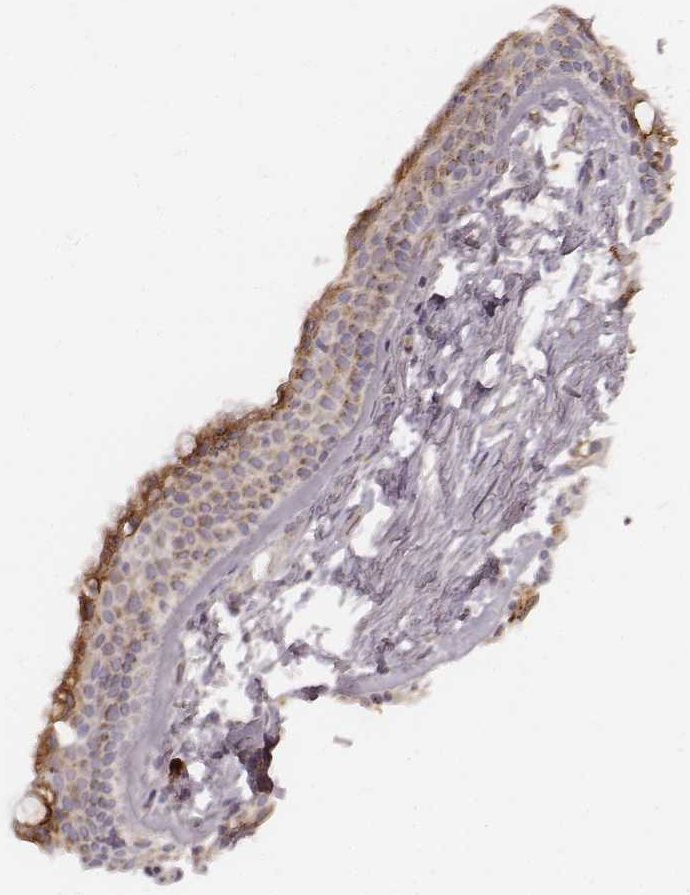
{"staining": {"intensity": "weak", "quantity": "<25%", "location": "cytoplasmic/membranous"}, "tissue": "adipose tissue", "cell_type": "Adipocytes", "image_type": "normal", "snomed": [{"axis": "morphology", "description": "Normal tissue, NOS"}, {"axis": "topography", "description": "Cartilage tissue"}, {"axis": "topography", "description": "Bronchus"}], "caption": "This is a photomicrograph of immunohistochemistry staining of normal adipose tissue, which shows no staining in adipocytes.", "gene": "GORASP2", "patient": {"sex": "female", "age": 79}}